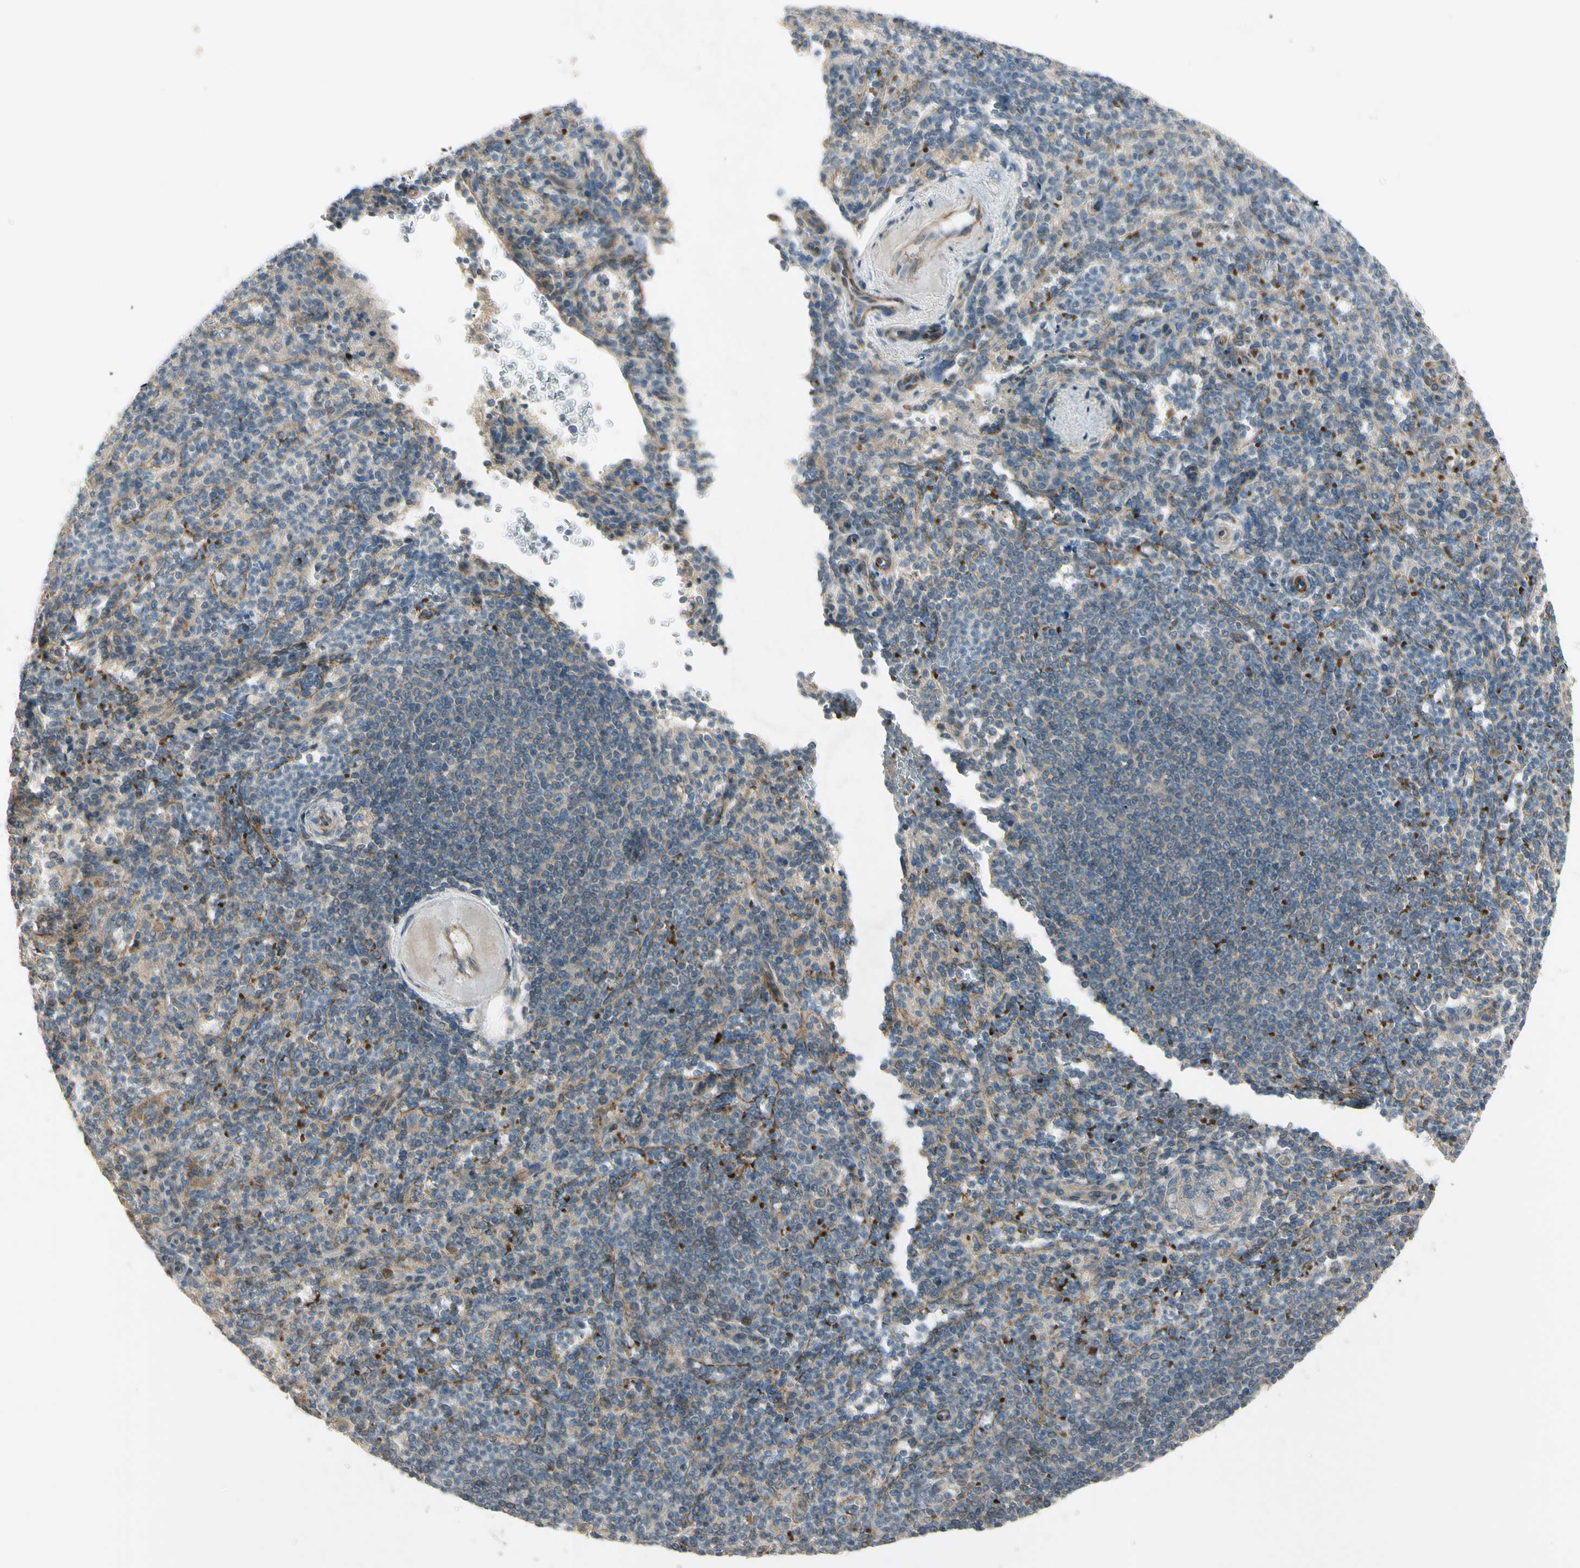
{"staining": {"intensity": "moderate", "quantity": "<25%", "location": "cytoplasmic/membranous"}, "tissue": "spleen", "cell_type": "Cells in red pulp", "image_type": "normal", "snomed": [{"axis": "morphology", "description": "Normal tissue, NOS"}, {"axis": "topography", "description": "Spleen"}], "caption": "Immunohistochemical staining of benign spleen exhibits moderate cytoplasmic/membranous protein positivity in approximately <25% of cells in red pulp. (DAB (3,3'-diaminobenzidine) IHC with brightfield microscopy, high magnification).", "gene": "PPP3CB", "patient": {"sex": "female", "age": 74}}